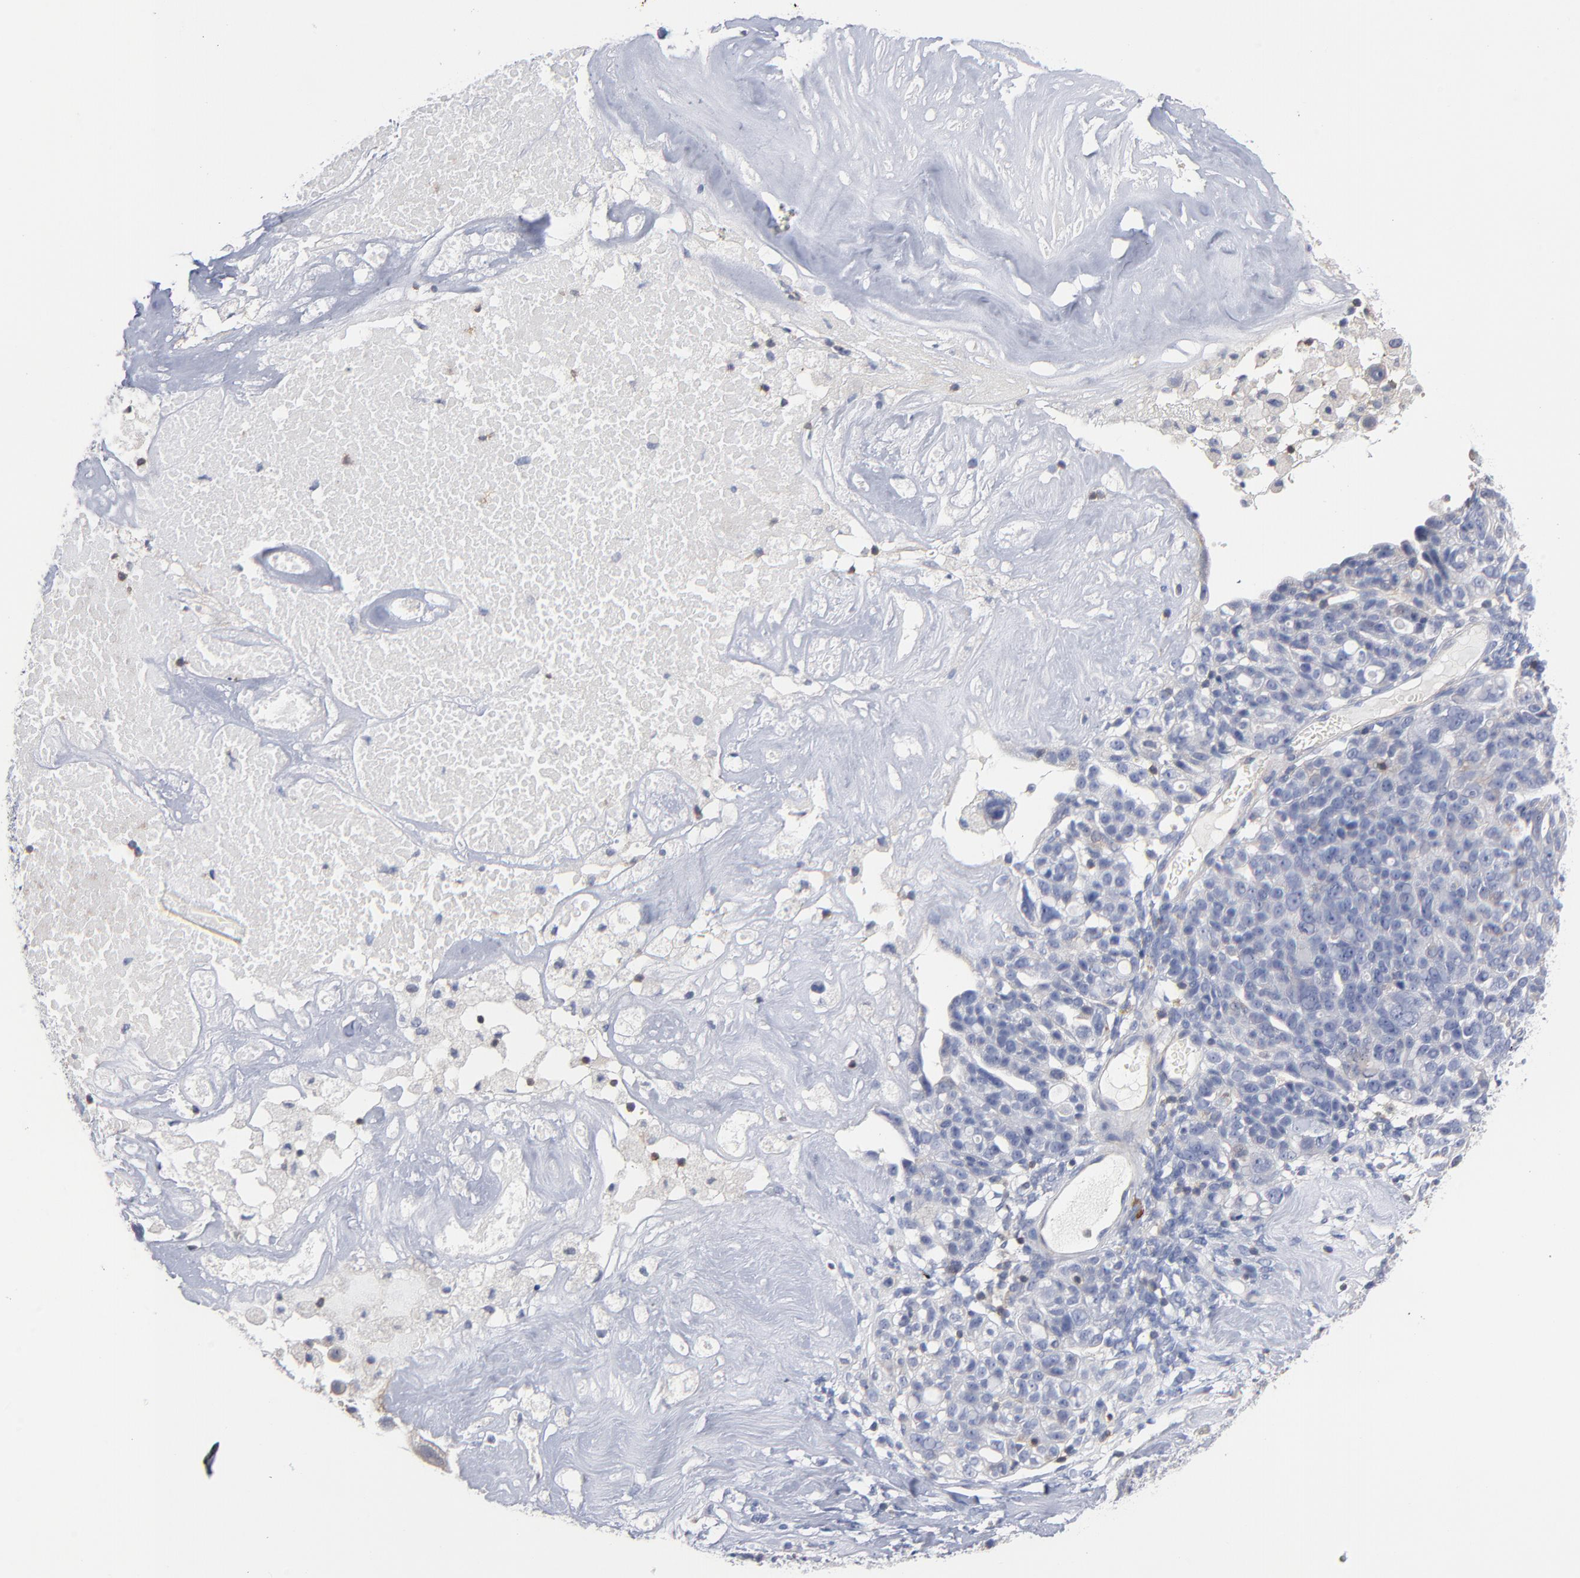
{"staining": {"intensity": "negative", "quantity": "none", "location": "none"}, "tissue": "ovarian cancer", "cell_type": "Tumor cells", "image_type": "cancer", "snomed": [{"axis": "morphology", "description": "Cystadenocarcinoma, serous, NOS"}, {"axis": "topography", "description": "Ovary"}], "caption": "This is a image of immunohistochemistry staining of ovarian cancer (serous cystadenocarcinoma), which shows no staining in tumor cells.", "gene": "PDLIM2", "patient": {"sex": "female", "age": 66}}